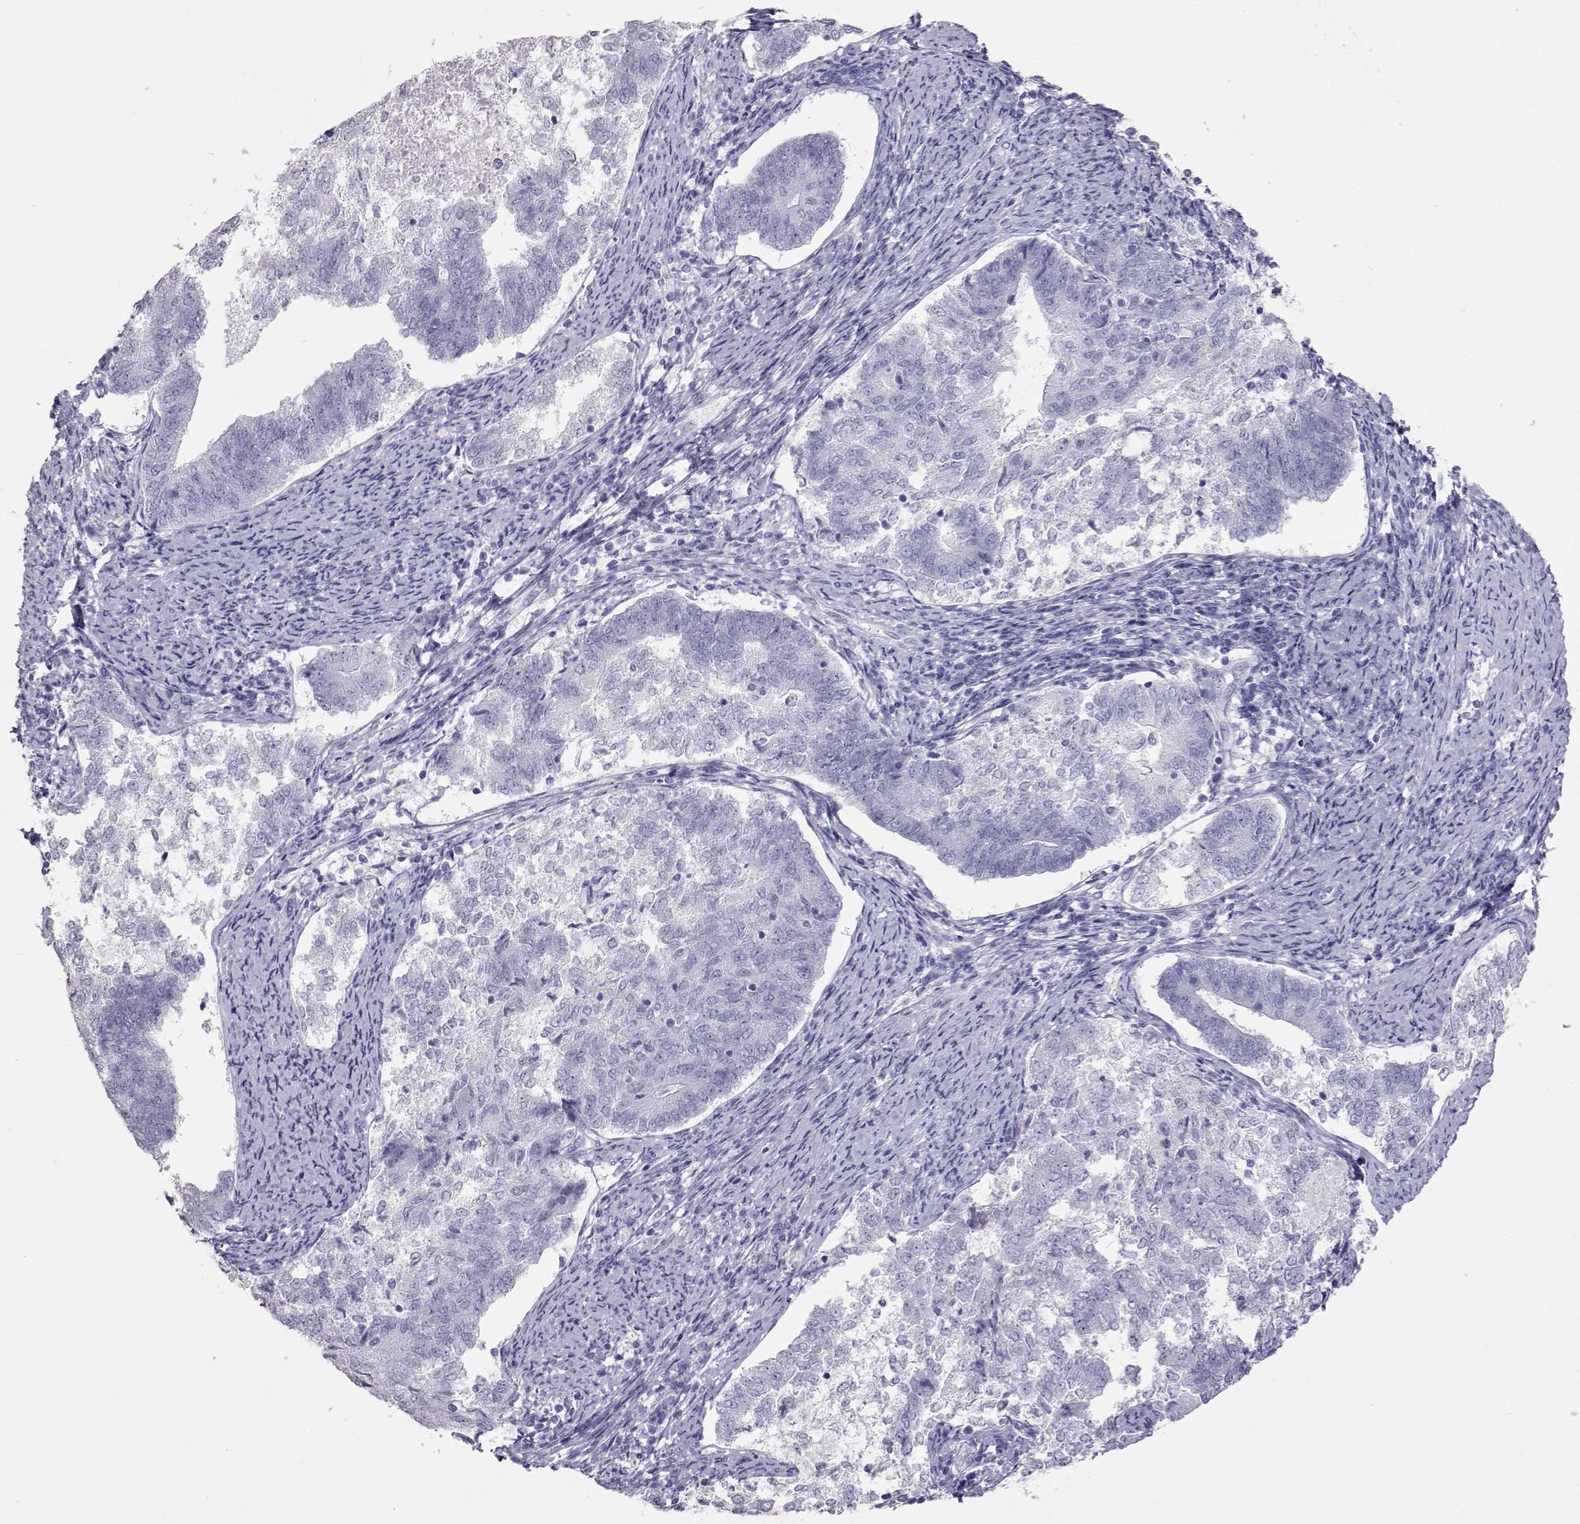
{"staining": {"intensity": "negative", "quantity": "none", "location": "none"}, "tissue": "endometrial cancer", "cell_type": "Tumor cells", "image_type": "cancer", "snomed": [{"axis": "morphology", "description": "Adenocarcinoma, NOS"}, {"axis": "topography", "description": "Endometrium"}], "caption": "IHC photomicrograph of neoplastic tissue: human endometrial adenocarcinoma stained with DAB (3,3'-diaminobenzidine) displays no significant protein staining in tumor cells. (Stains: DAB (3,3'-diaminobenzidine) immunohistochemistry (IHC) with hematoxylin counter stain, Microscopy: brightfield microscopy at high magnification).", "gene": "PMCH", "patient": {"sex": "female", "age": 65}}